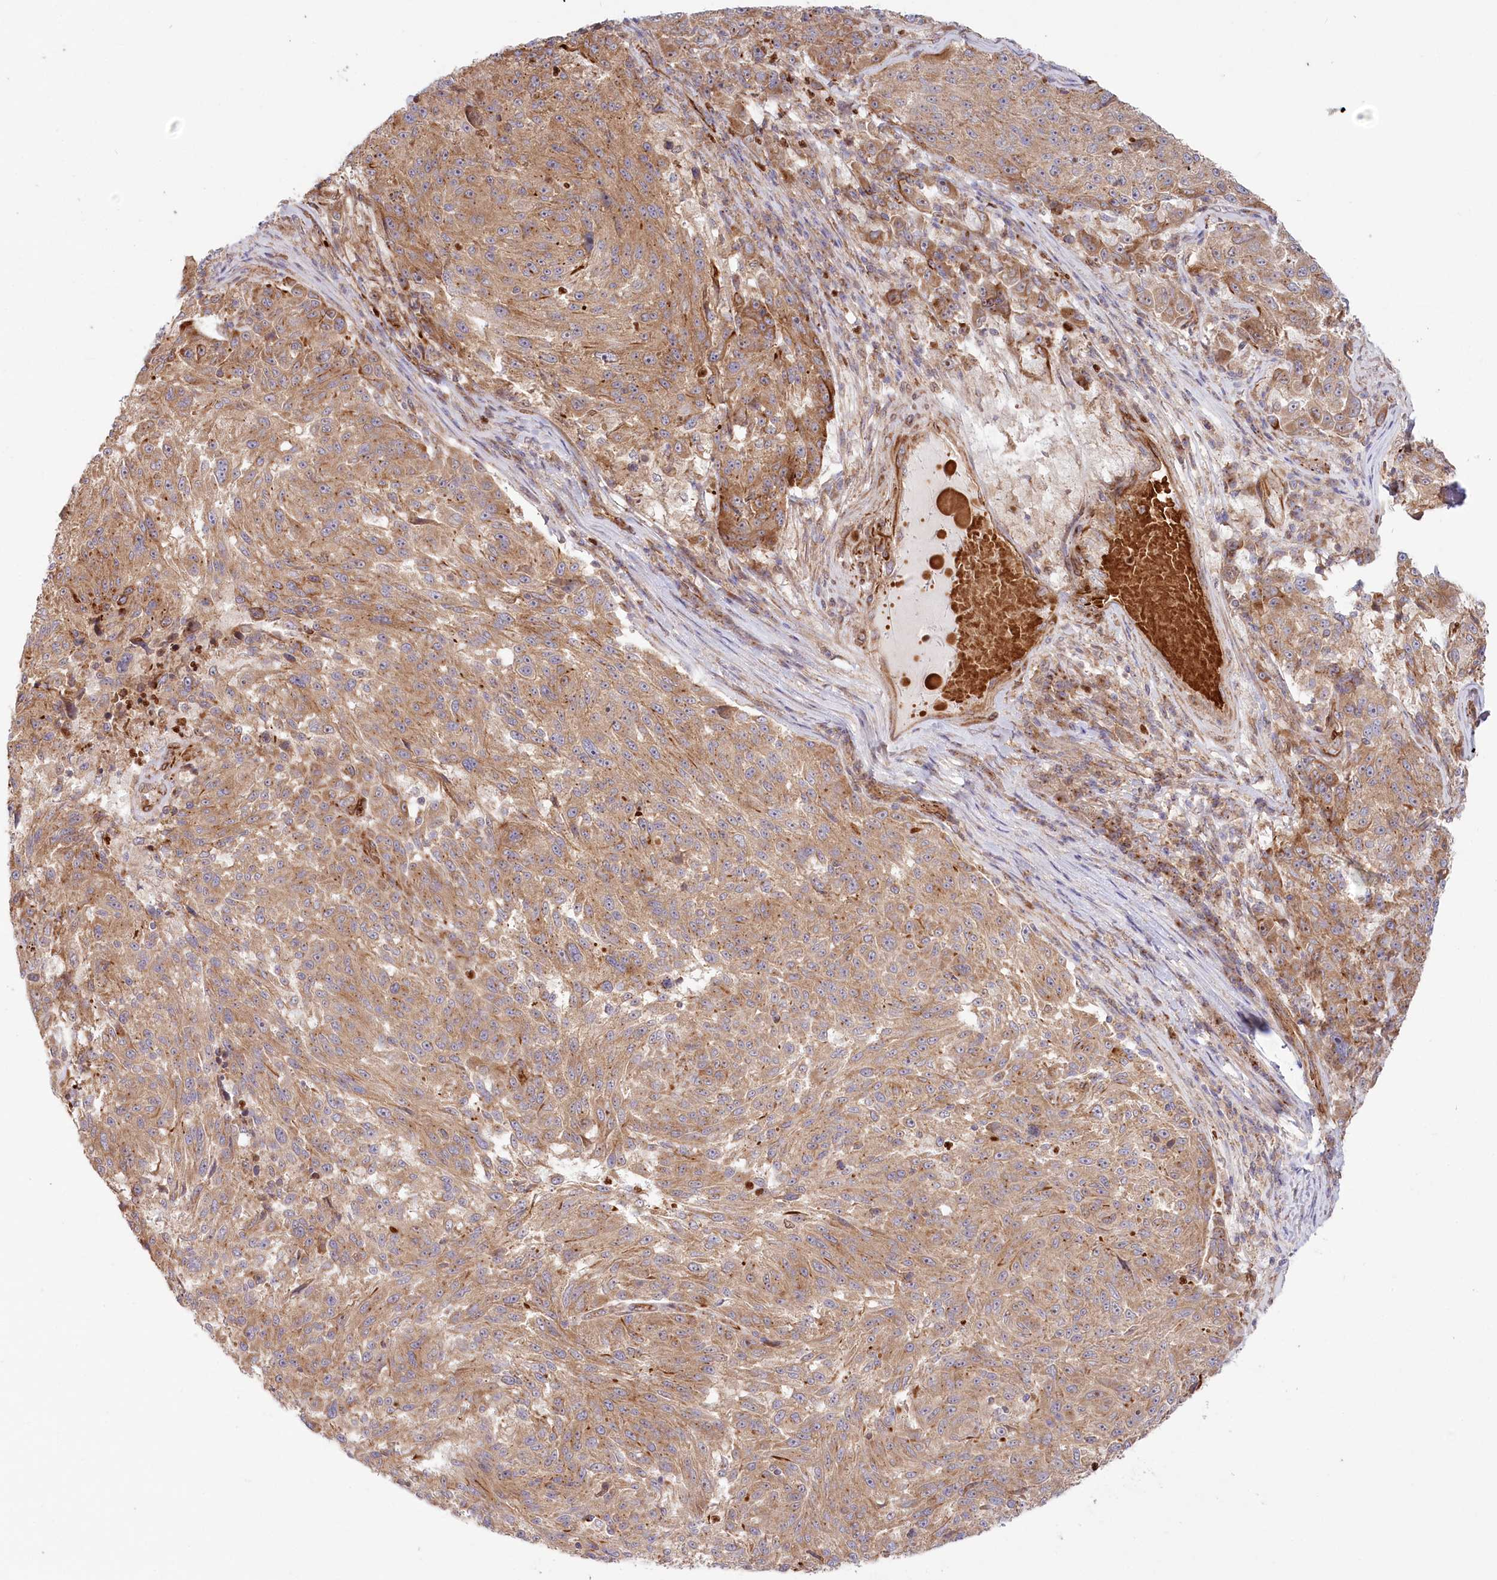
{"staining": {"intensity": "moderate", "quantity": ">75%", "location": "cytoplasmic/membranous"}, "tissue": "melanoma", "cell_type": "Tumor cells", "image_type": "cancer", "snomed": [{"axis": "morphology", "description": "Malignant melanoma, NOS"}, {"axis": "topography", "description": "Skin"}], "caption": "Immunohistochemistry (IHC) micrograph of neoplastic tissue: human malignant melanoma stained using IHC reveals medium levels of moderate protein expression localized specifically in the cytoplasmic/membranous of tumor cells, appearing as a cytoplasmic/membranous brown color.", "gene": "COMMD3", "patient": {"sex": "male", "age": 53}}